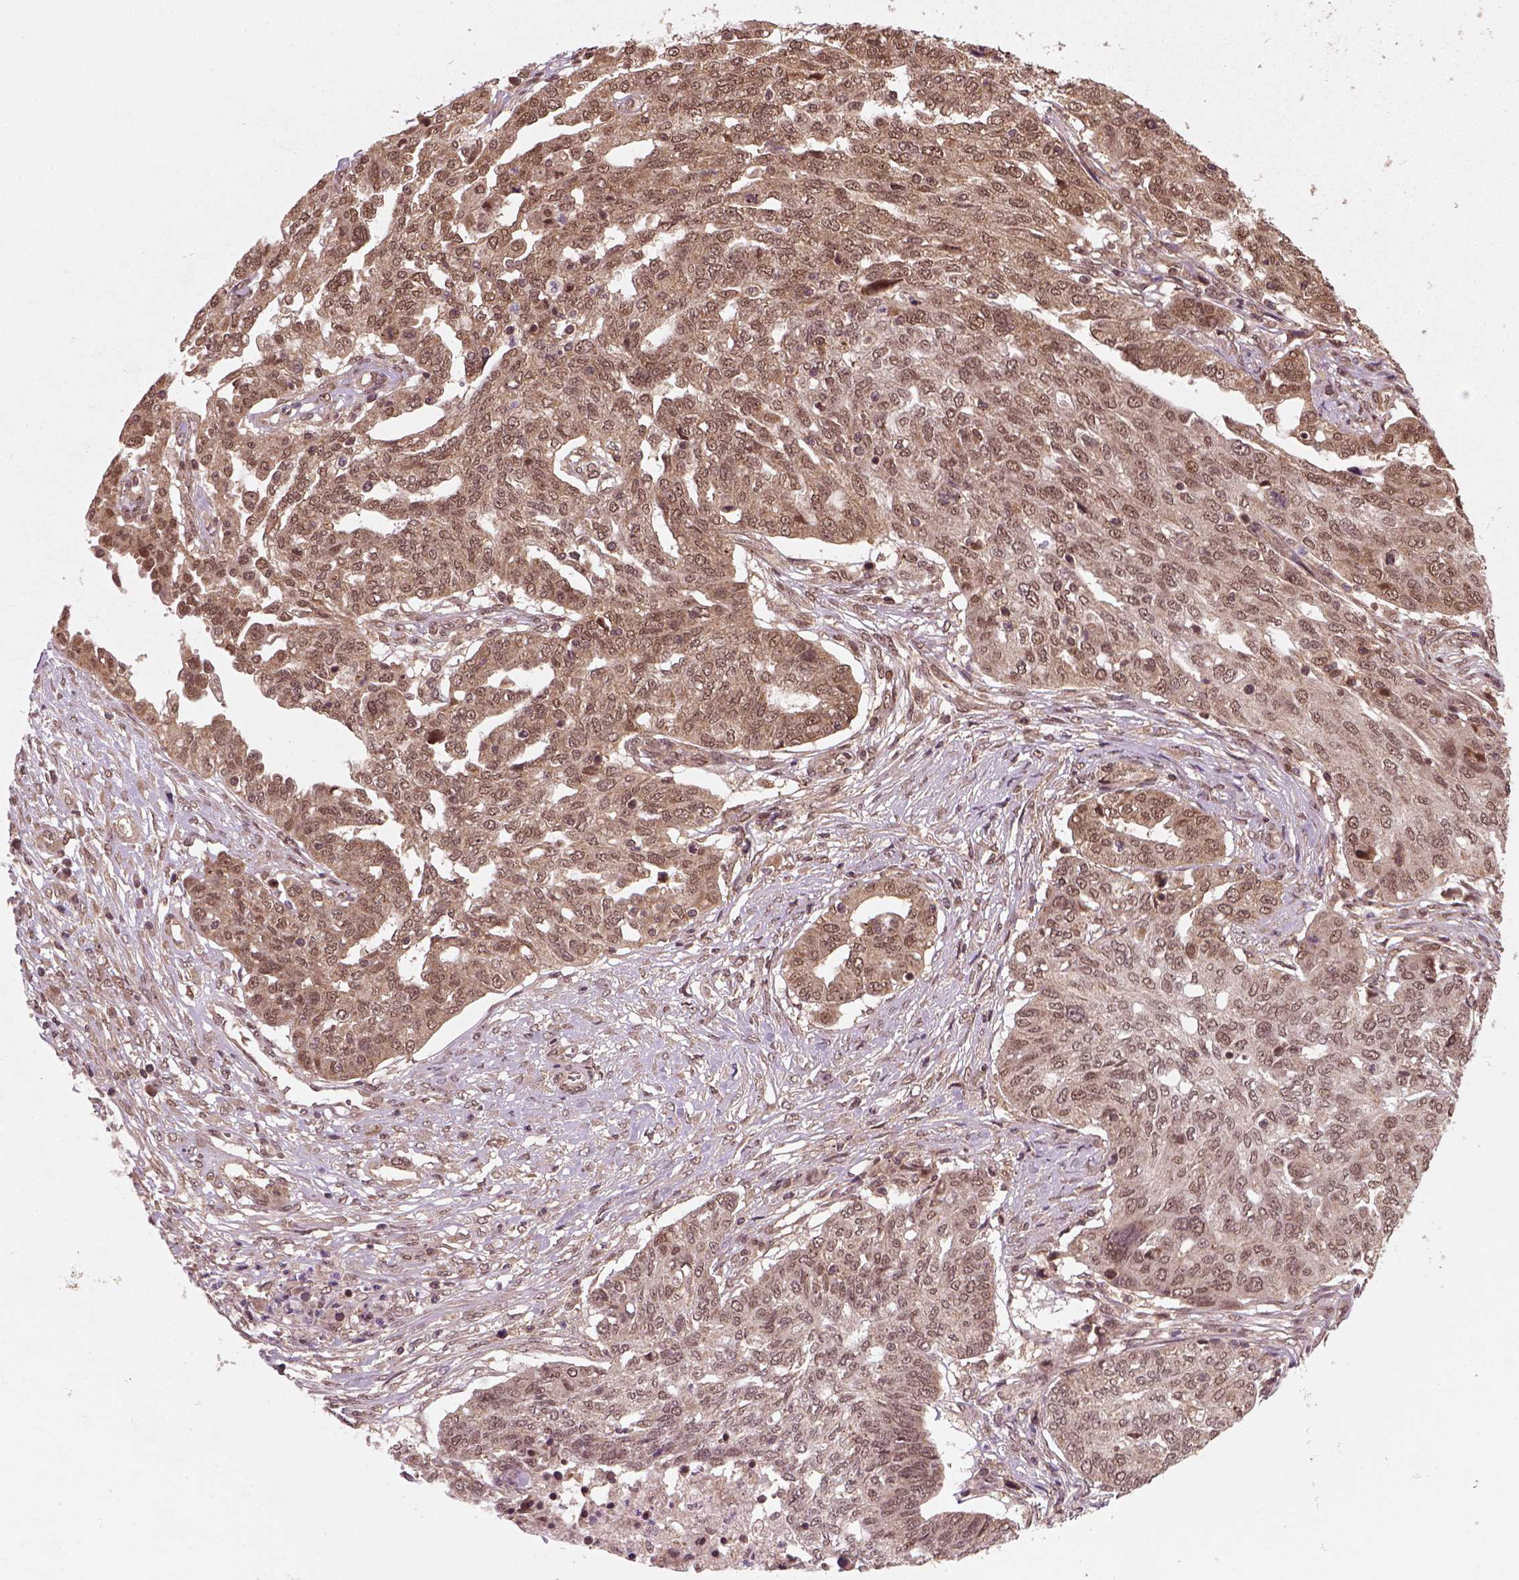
{"staining": {"intensity": "moderate", "quantity": ">75%", "location": "cytoplasmic/membranous,nuclear"}, "tissue": "ovarian cancer", "cell_type": "Tumor cells", "image_type": "cancer", "snomed": [{"axis": "morphology", "description": "Cystadenocarcinoma, serous, NOS"}, {"axis": "topography", "description": "Ovary"}], "caption": "Approximately >75% of tumor cells in ovarian cancer exhibit moderate cytoplasmic/membranous and nuclear protein positivity as visualized by brown immunohistochemical staining.", "gene": "NUDT9", "patient": {"sex": "female", "age": 67}}